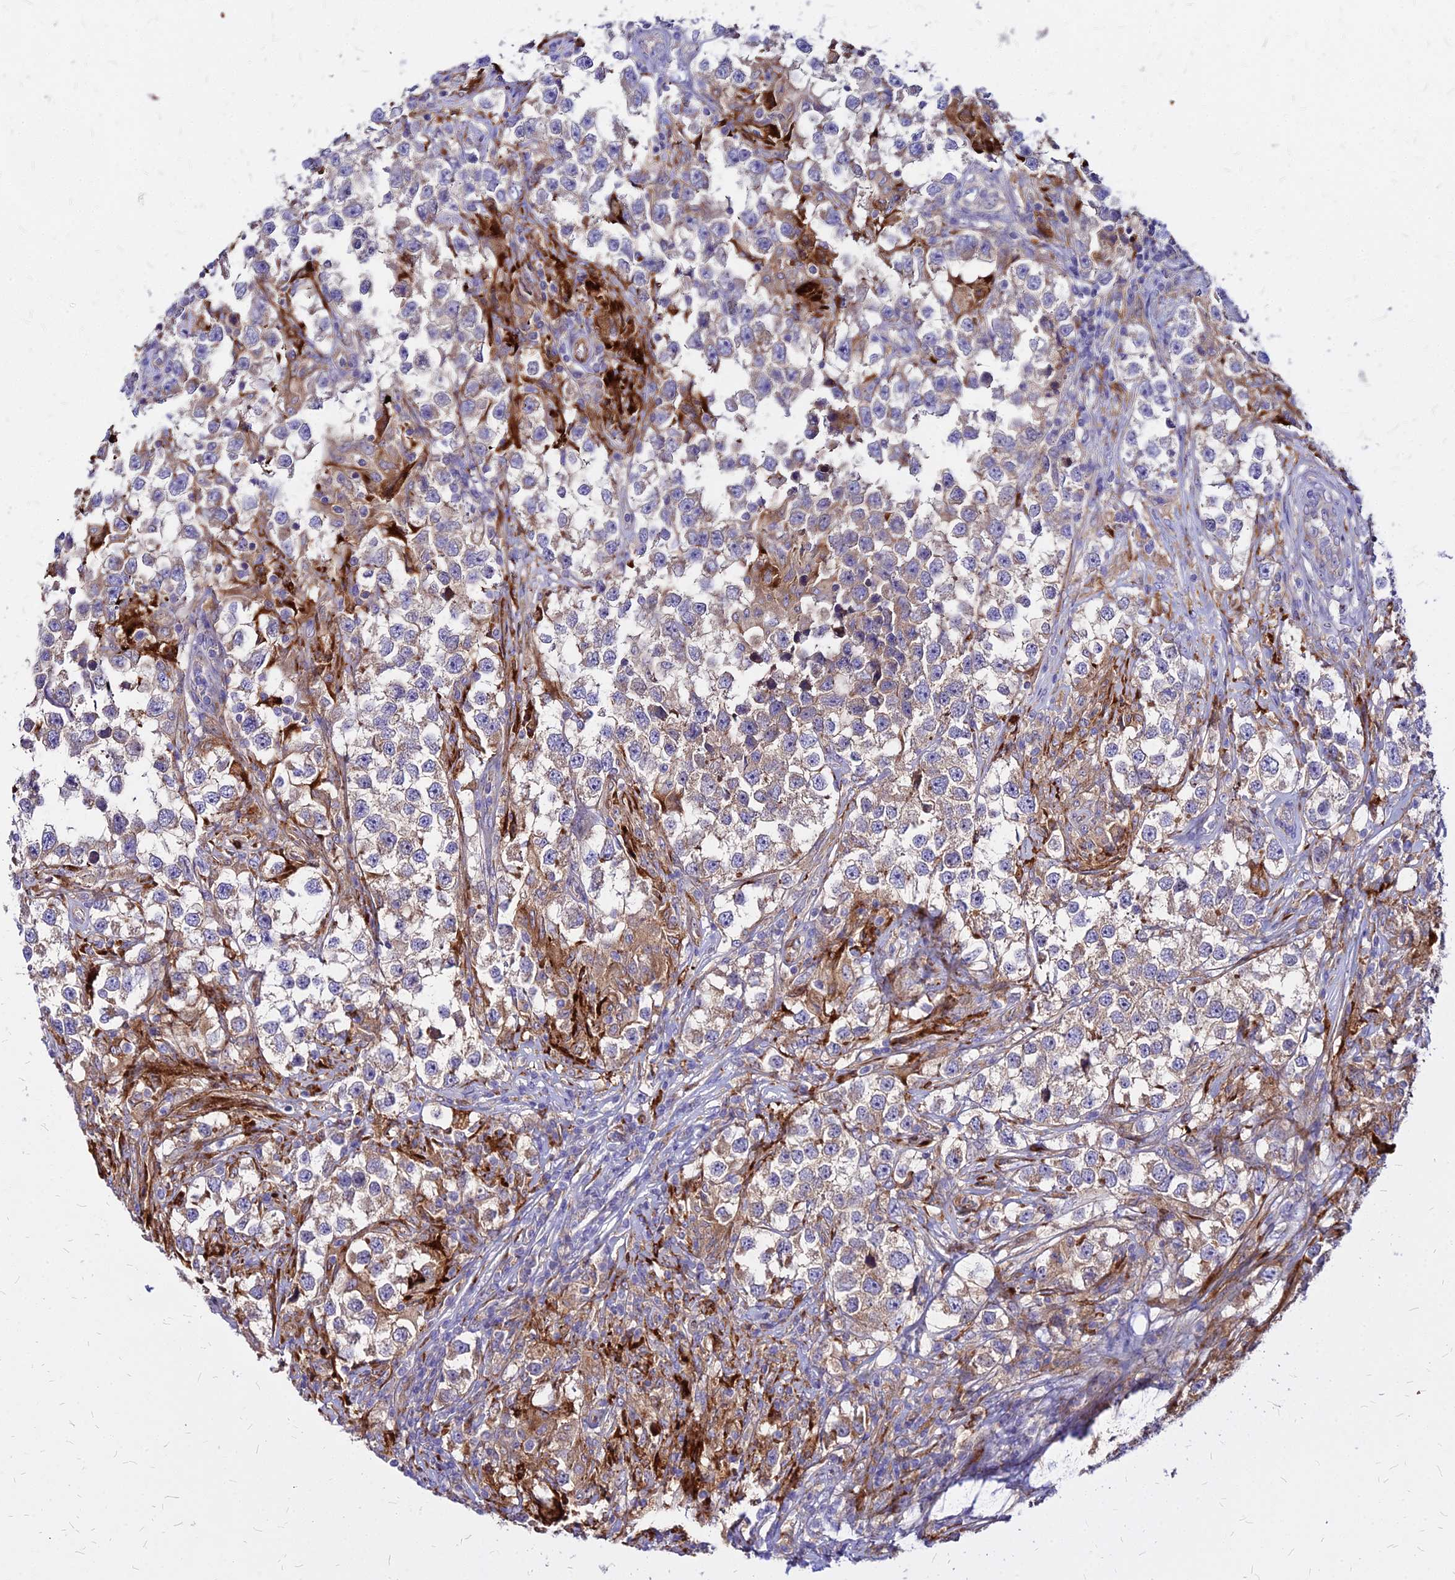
{"staining": {"intensity": "weak", "quantity": "25%-75%", "location": "cytoplasmic/membranous"}, "tissue": "testis cancer", "cell_type": "Tumor cells", "image_type": "cancer", "snomed": [{"axis": "morphology", "description": "Seminoma, NOS"}, {"axis": "topography", "description": "Testis"}], "caption": "Testis seminoma was stained to show a protein in brown. There is low levels of weak cytoplasmic/membranous positivity in about 25%-75% of tumor cells. The staining is performed using DAB brown chromogen to label protein expression. The nuclei are counter-stained blue using hematoxylin.", "gene": "COMMD10", "patient": {"sex": "male", "age": 46}}